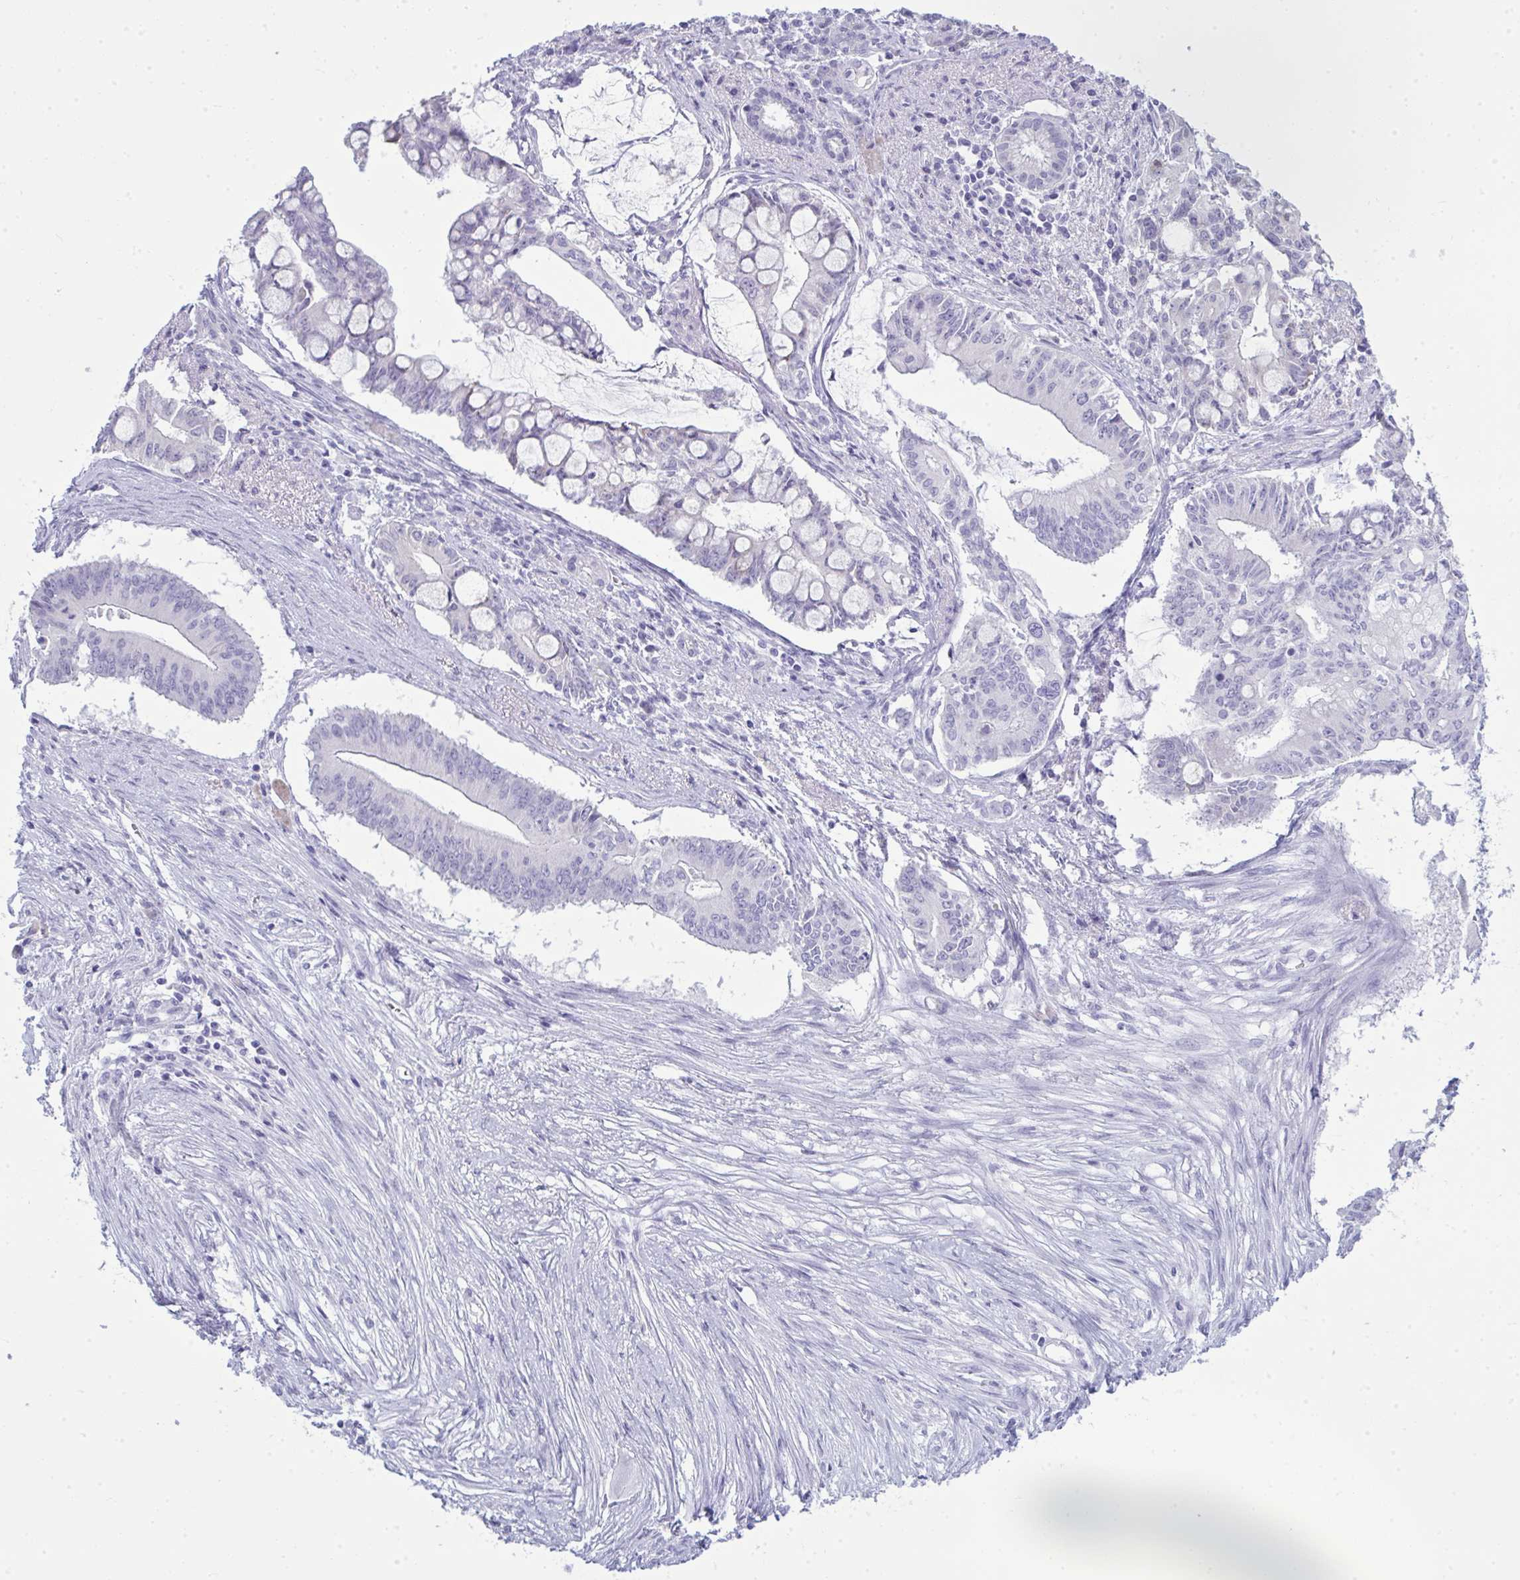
{"staining": {"intensity": "negative", "quantity": "none", "location": "none"}, "tissue": "pancreatic cancer", "cell_type": "Tumor cells", "image_type": "cancer", "snomed": [{"axis": "morphology", "description": "Adenocarcinoma, NOS"}, {"axis": "topography", "description": "Pancreas"}], "caption": "This is an IHC micrograph of human pancreatic cancer. There is no staining in tumor cells.", "gene": "QDPR", "patient": {"sex": "male", "age": 68}}